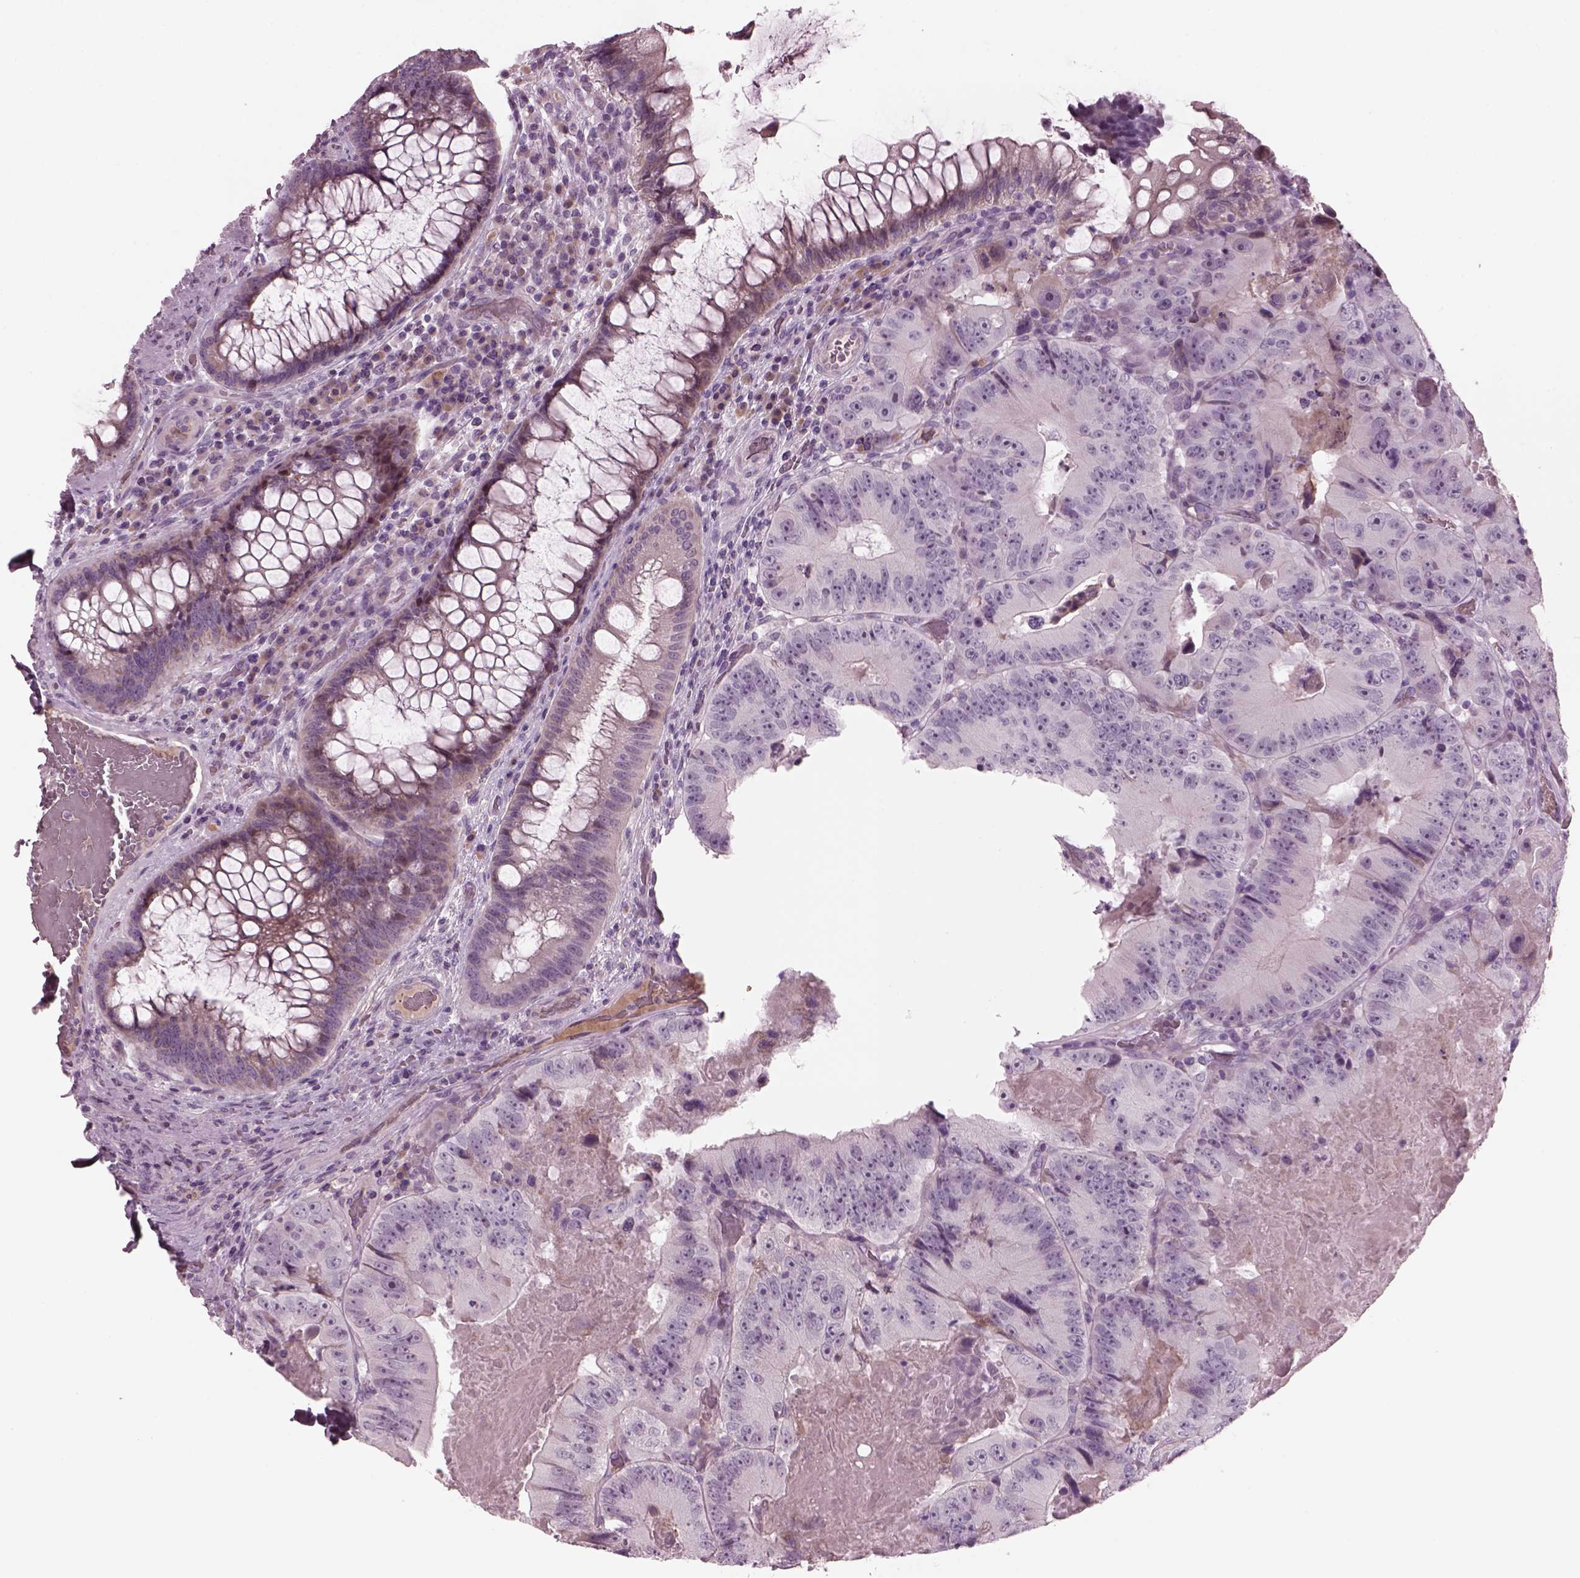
{"staining": {"intensity": "negative", "quantity": "none", "location": "none"}, "tissue": "colorectal cancer", "cell_type": "Tumor cells", "image_type": "cancer", "snomed": [{"axis": "morphology", "description": "Adenocarcinoma, NOS"}, {"axis": "topography", "description": "Colon"}], "caption": "Immunohistochemical staining of colorectal cancer (adenocarcinoma) reveals no significant expression in tumor cells. The staining was performed using DAB to visualize the protein expression in brown, while the nuclei were stained in blue with hematoxylin (Magnification: 20x).", "gene": "CYLC1", "patient": {"sex": "female", "age": 86}}